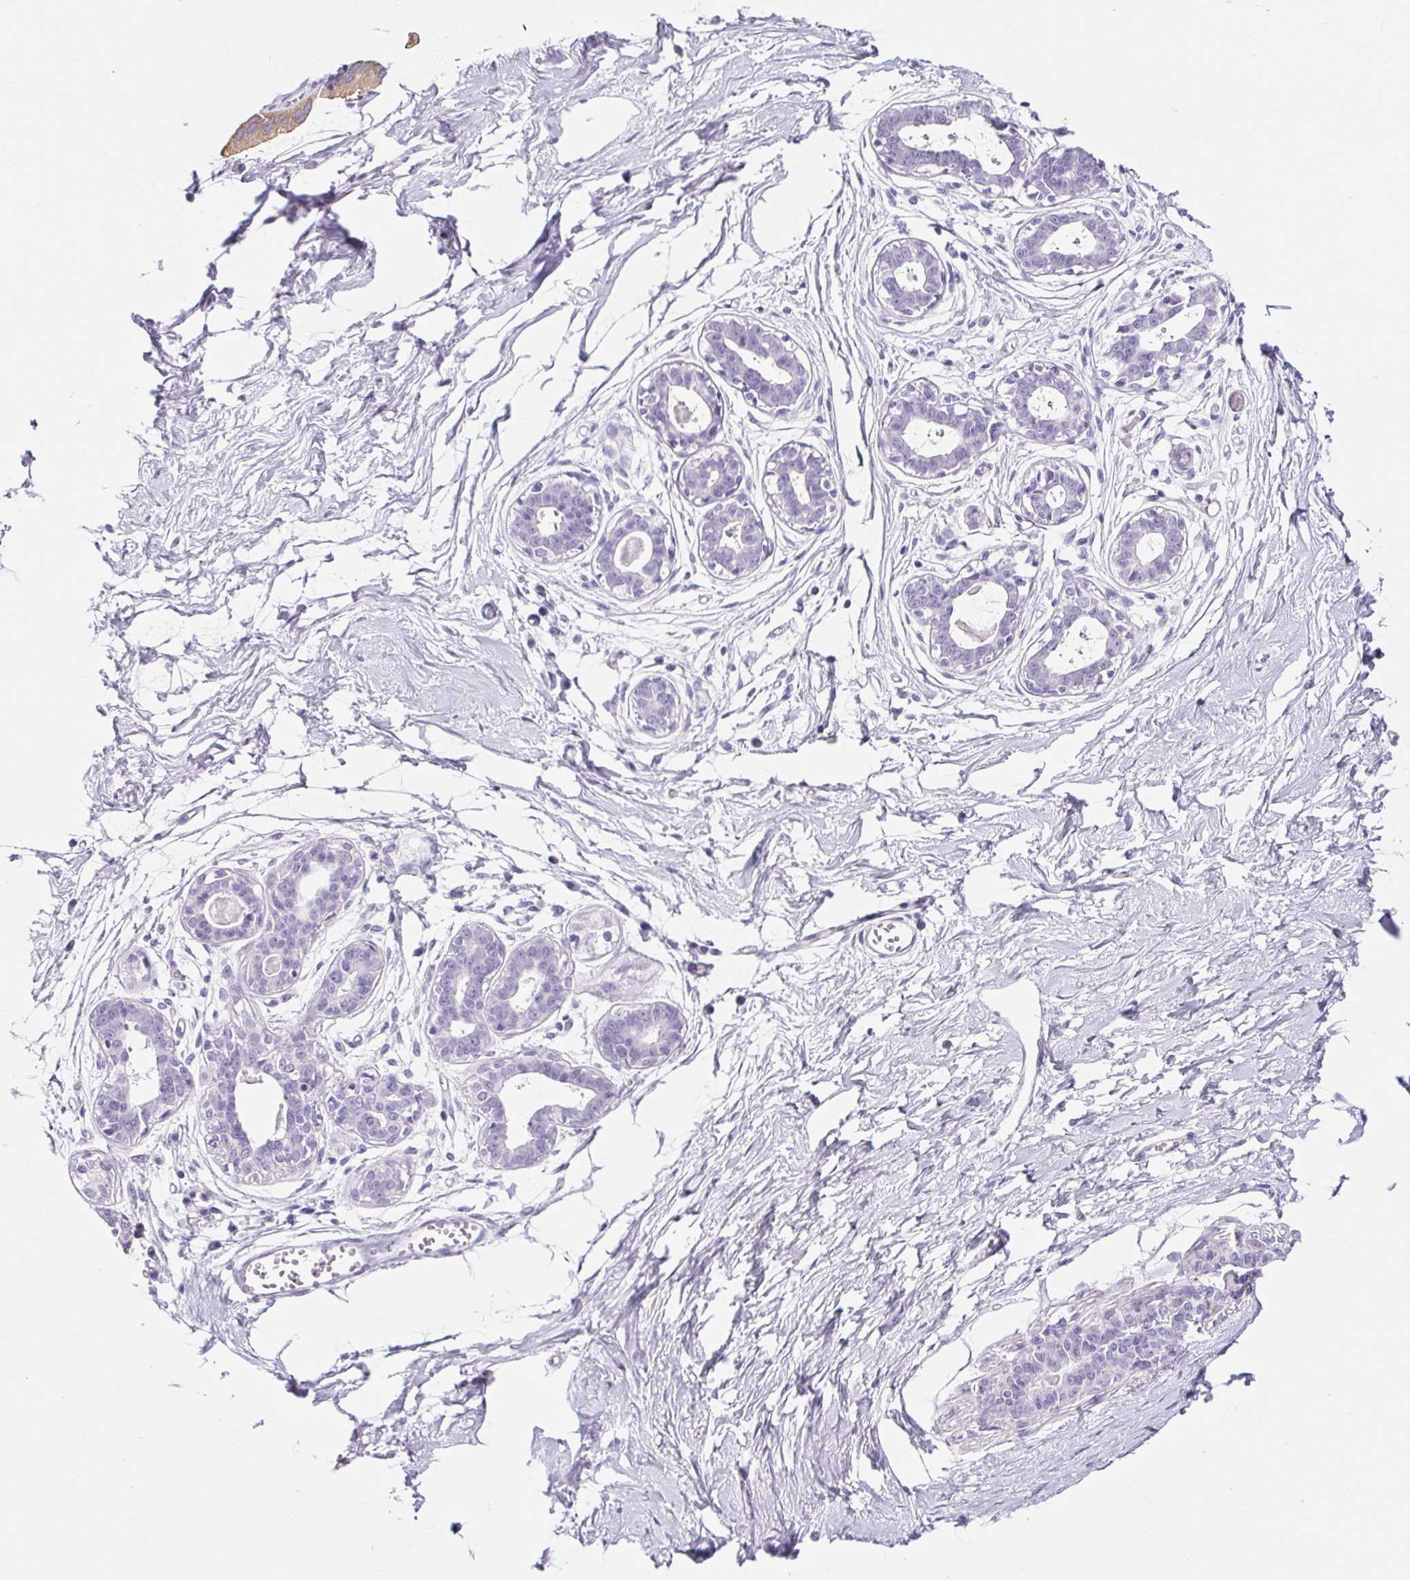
{"staining": {"intensity": "negative", "quantity": "none", "location": "none"}, "tissue": "breast", "cell_type": "Adipocytes", "image_type": "normal", "snomed": [{"axis": "morphology", "description": "Normal tissue, NOS"}, {"axis": "topography", "description": "Breast"}], "caption": "Histopathology image shows no significant protein expression in adipocytes of unremarkable breast.", "gene": "BCAS1", "patient": {"sex": "female", "age": 45}}